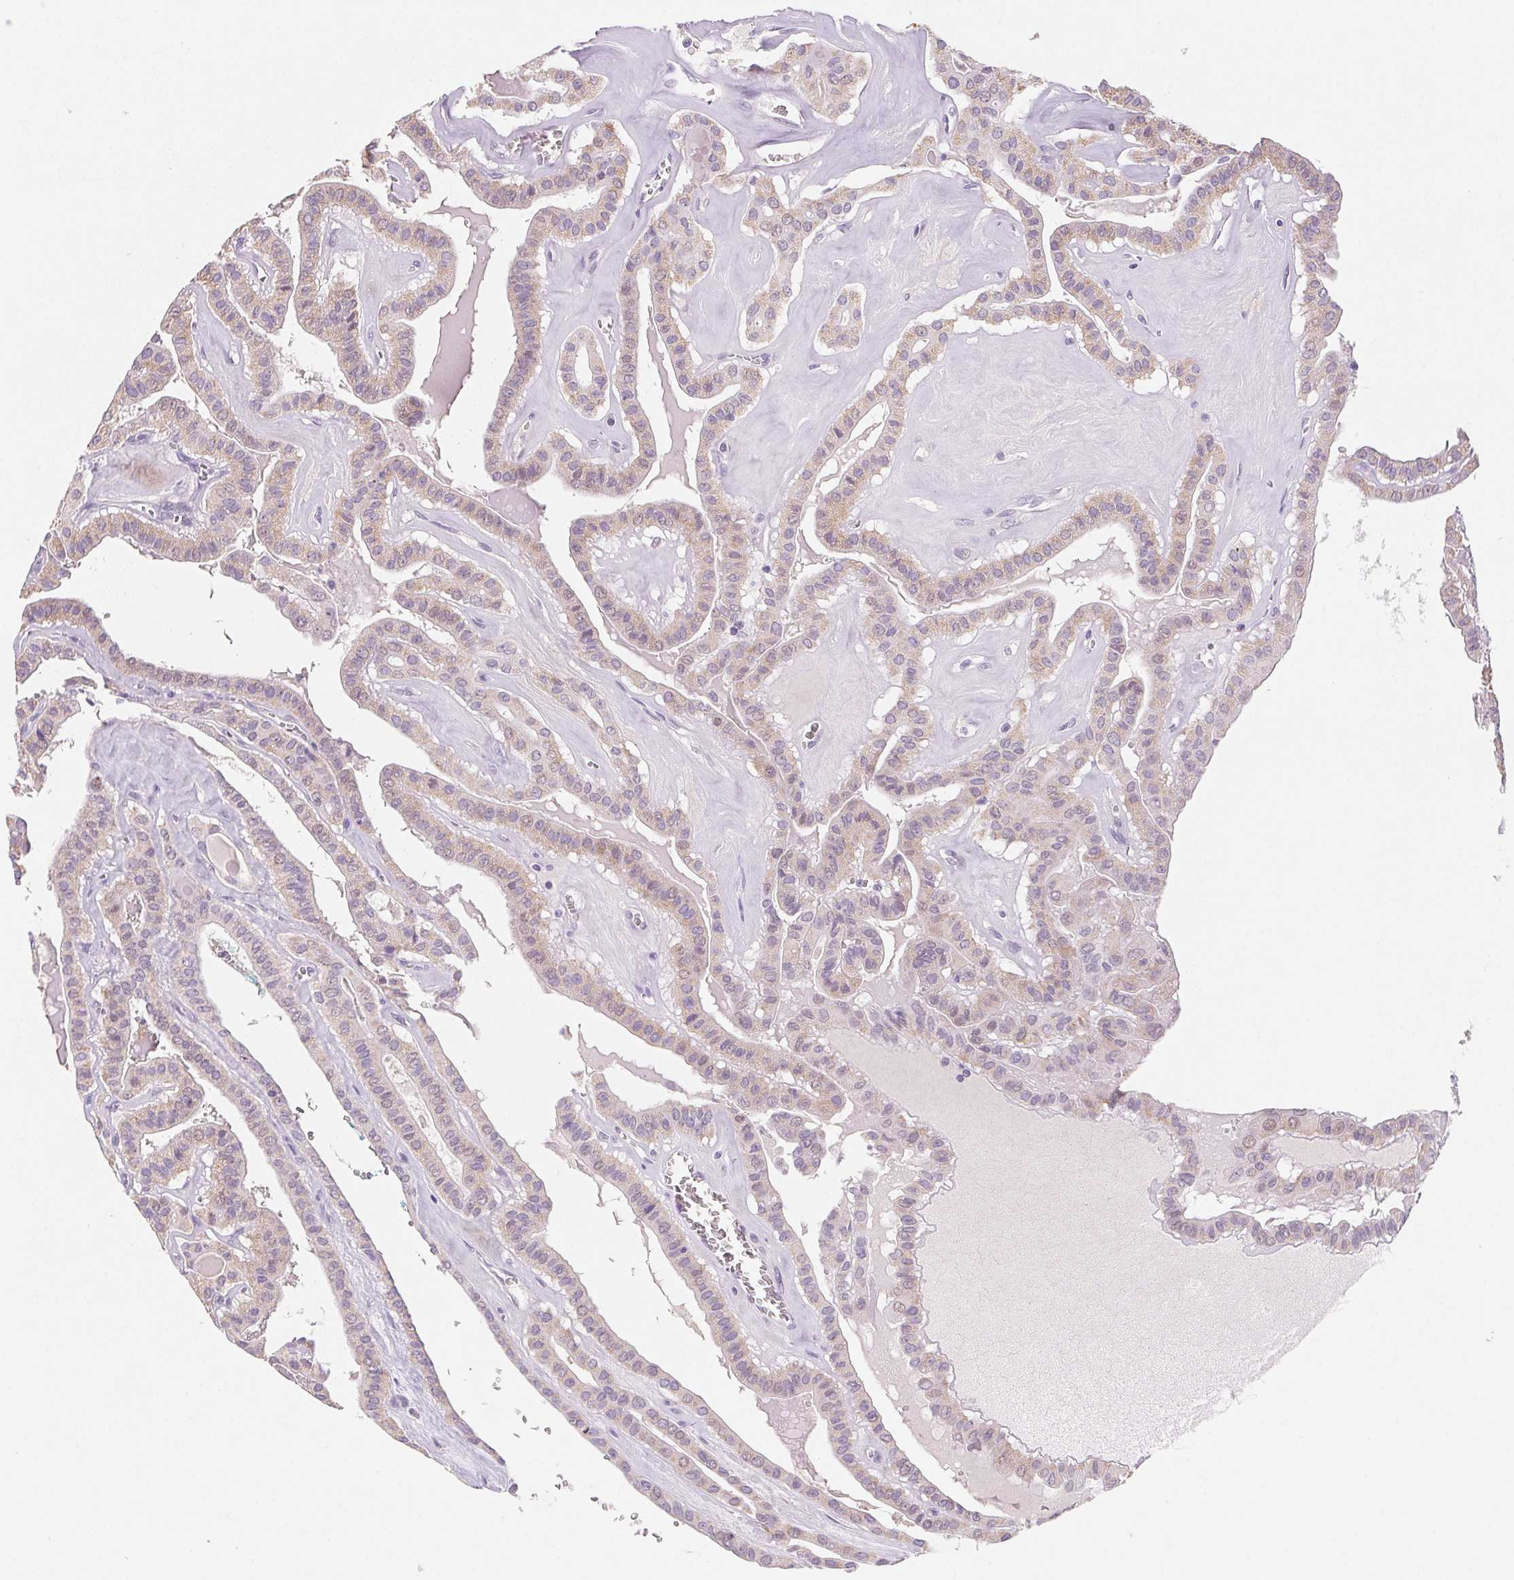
{"staining": {"intensity": "weak", "quantity": "25%-75%", "location": "cytoplasmic/membranous"}, "tissue": "thyroid cancer", "cell_type": "Tumor cells", "image_type": "cancer", "snomed": [{"axis": "morphology", "description": "Papillary adenocarcinoma, NOS"}, {"axis": "topography", "description": "Thyroid gland"}], "caption": "A micrograph showing weak cytoplasmic/membranous staining in approximately 25%-75% of tumor cells in thyroid cancer, as visualized by brown immunohistochemical staining.", "gene": "DPPA5", "patient": {"sex": "male", "age": 52}}